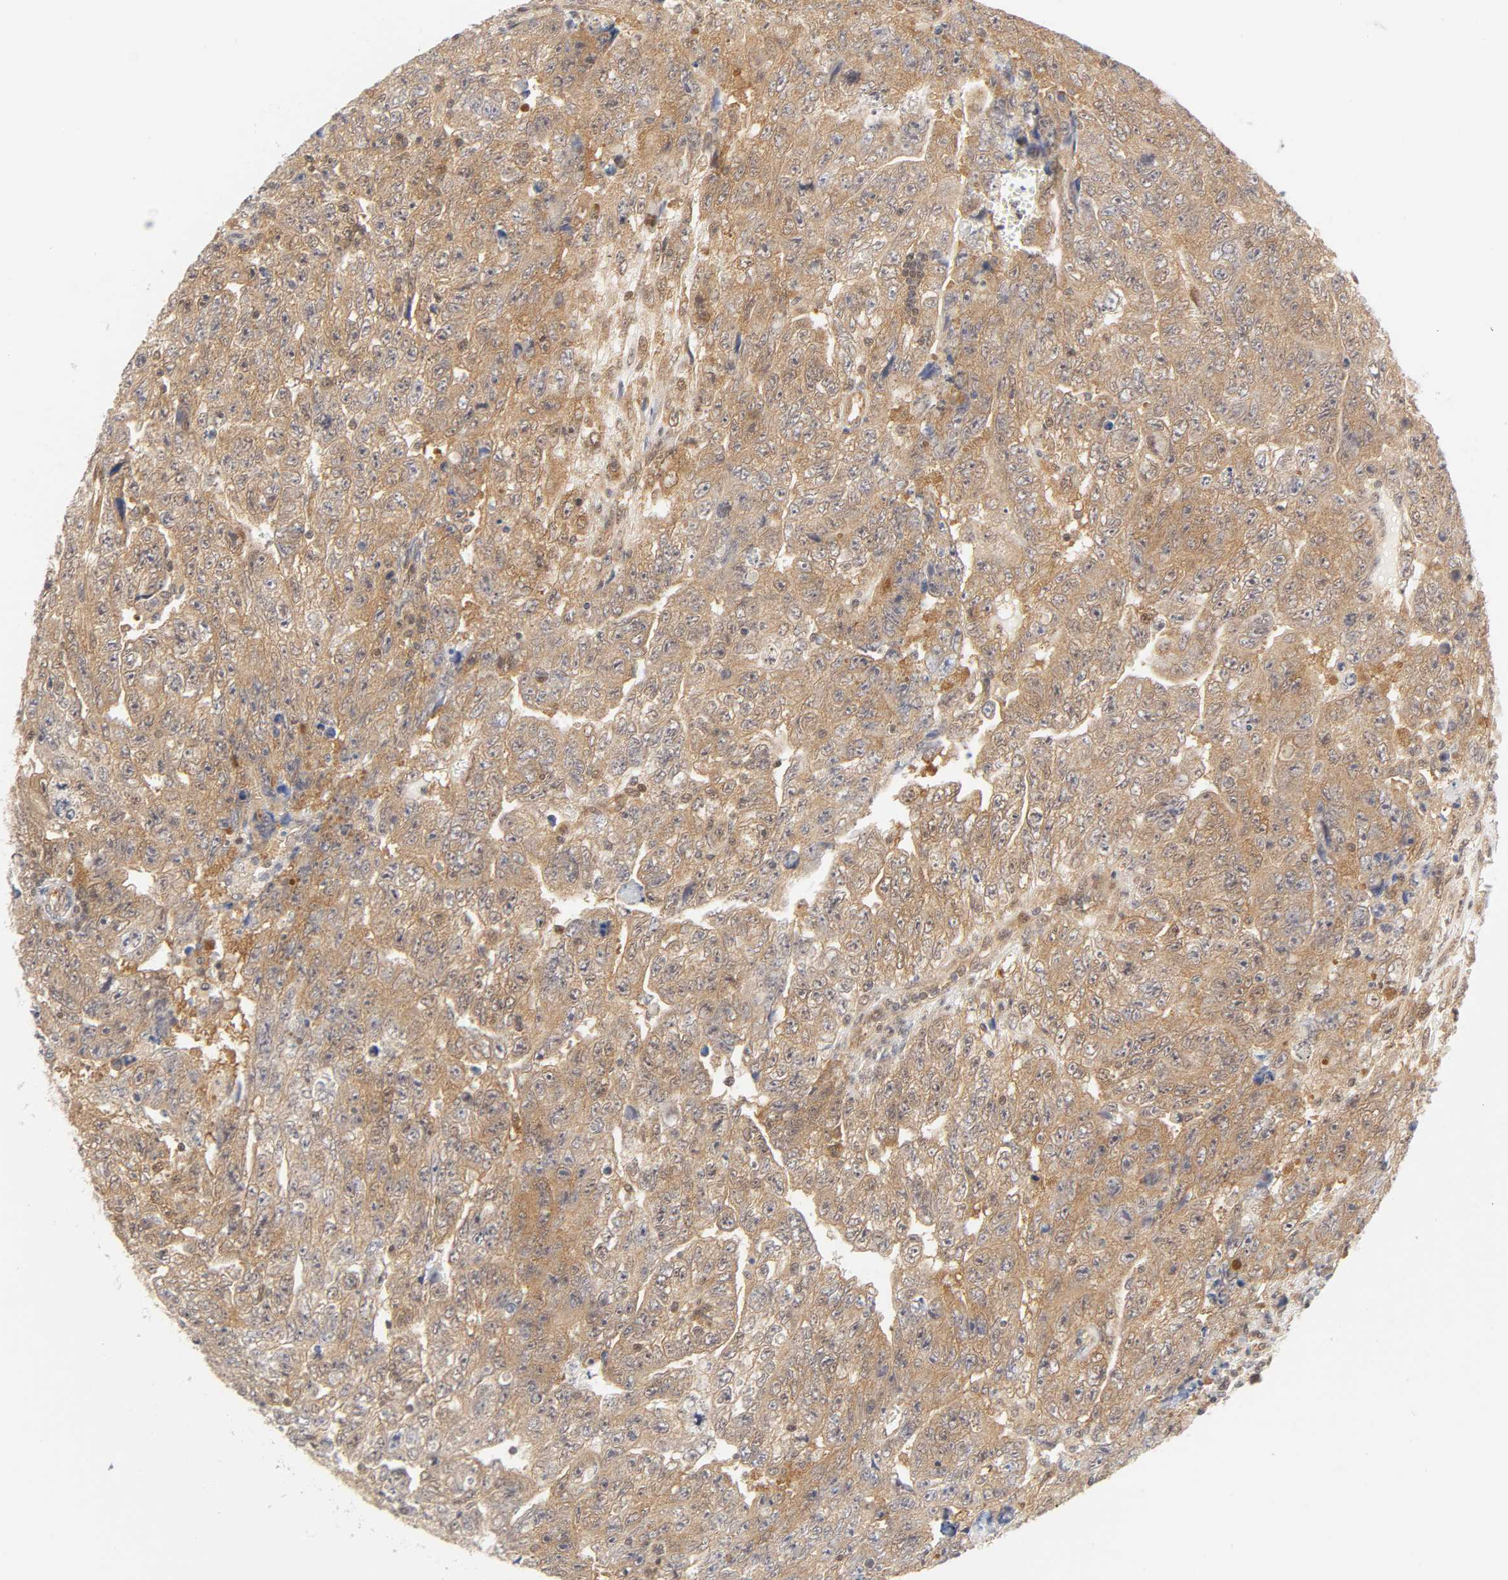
{"staining": {"intensity": "moderate", "quantity": ">75%", "location": "cytoplasmic/membranous,nuclear"}, "tissue": "testis cancer", "cell_type": "Tumor cells", "image_type": "cancer", "snomed": [{"axis": "morphology", "description": "Carcinoma, Embryonal, NOS"}, {"axis": "topography", "description": "Testis"}], "caption": "A medium amount of moderate cytoplasmic/membranous and nuclear staining is appreciated in approximately >75% of tumor cells in testis cancer (embryonal carcinoma) tissue. (IHC, brightfield microscopy, high magnification).", "gene": "CDC37", "patient": {"sex": "male", "age": 28}}